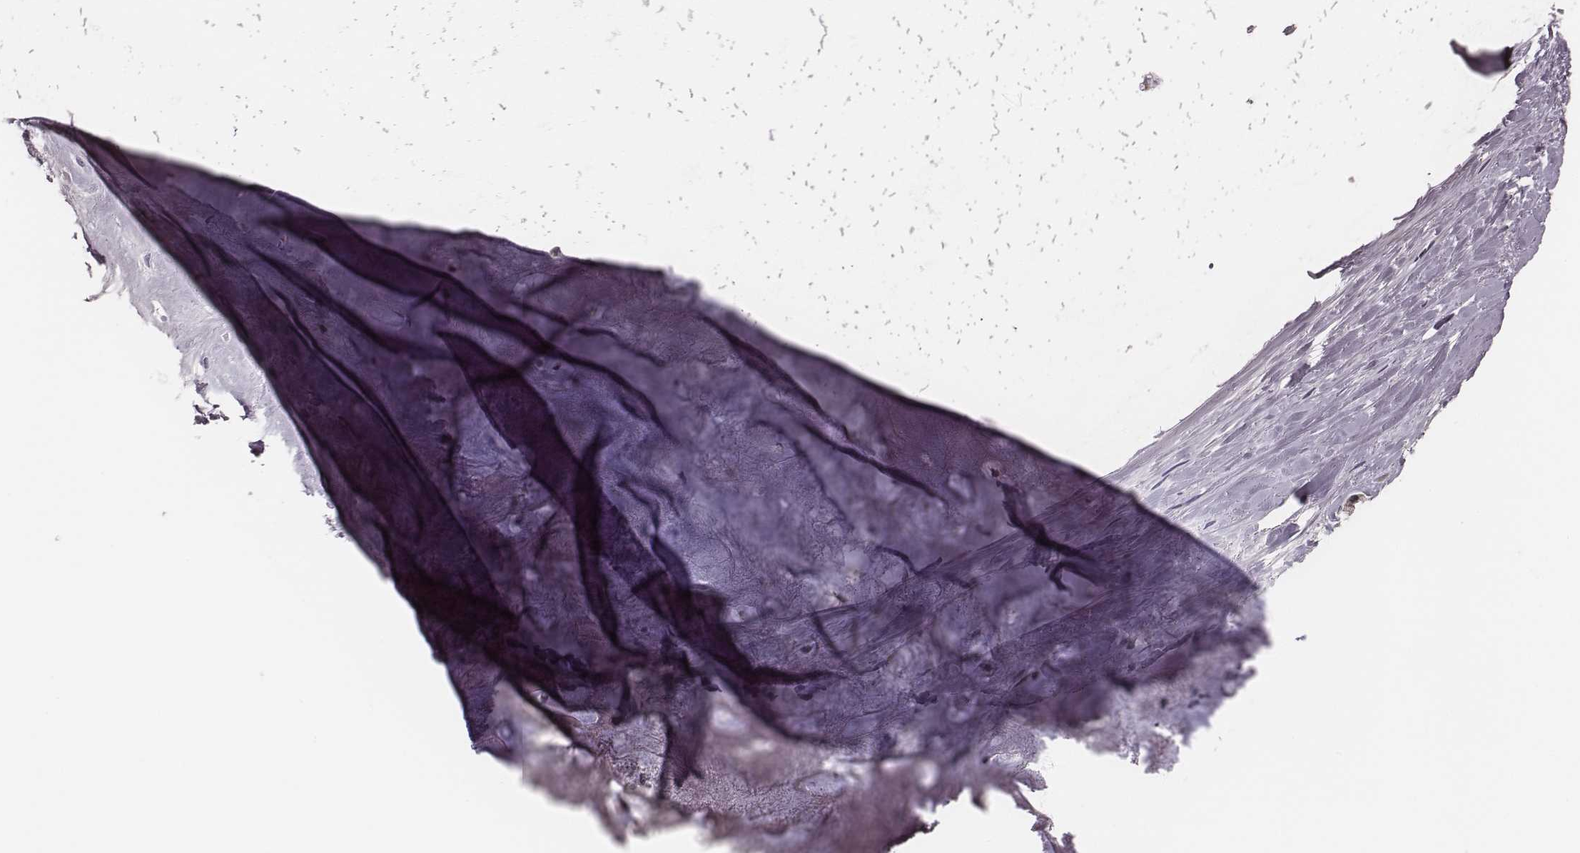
{"staining": {"intensity": "negative", "quantity": "none", "location": "none"}, "tissue": "soft tissue", "cell_type": "Fibroblasts", "image_type": "normal", "snomed": [{"axis": "morphology", "description": "Normal tissue, NOS"}, {"axis": "topography", "description": "Cartilage tissue"}], "caption": "This is a micrograph of immunohistochemistry (IHC) staining of unremarkable soft tissue, which shows no expression in fibroblasts. (DAB (3,3'-diaminobenzidine) IHC with hematoxylin counter stain).", "gene": "P2RX5", "patient": {"sex": "male", "age": 57}}